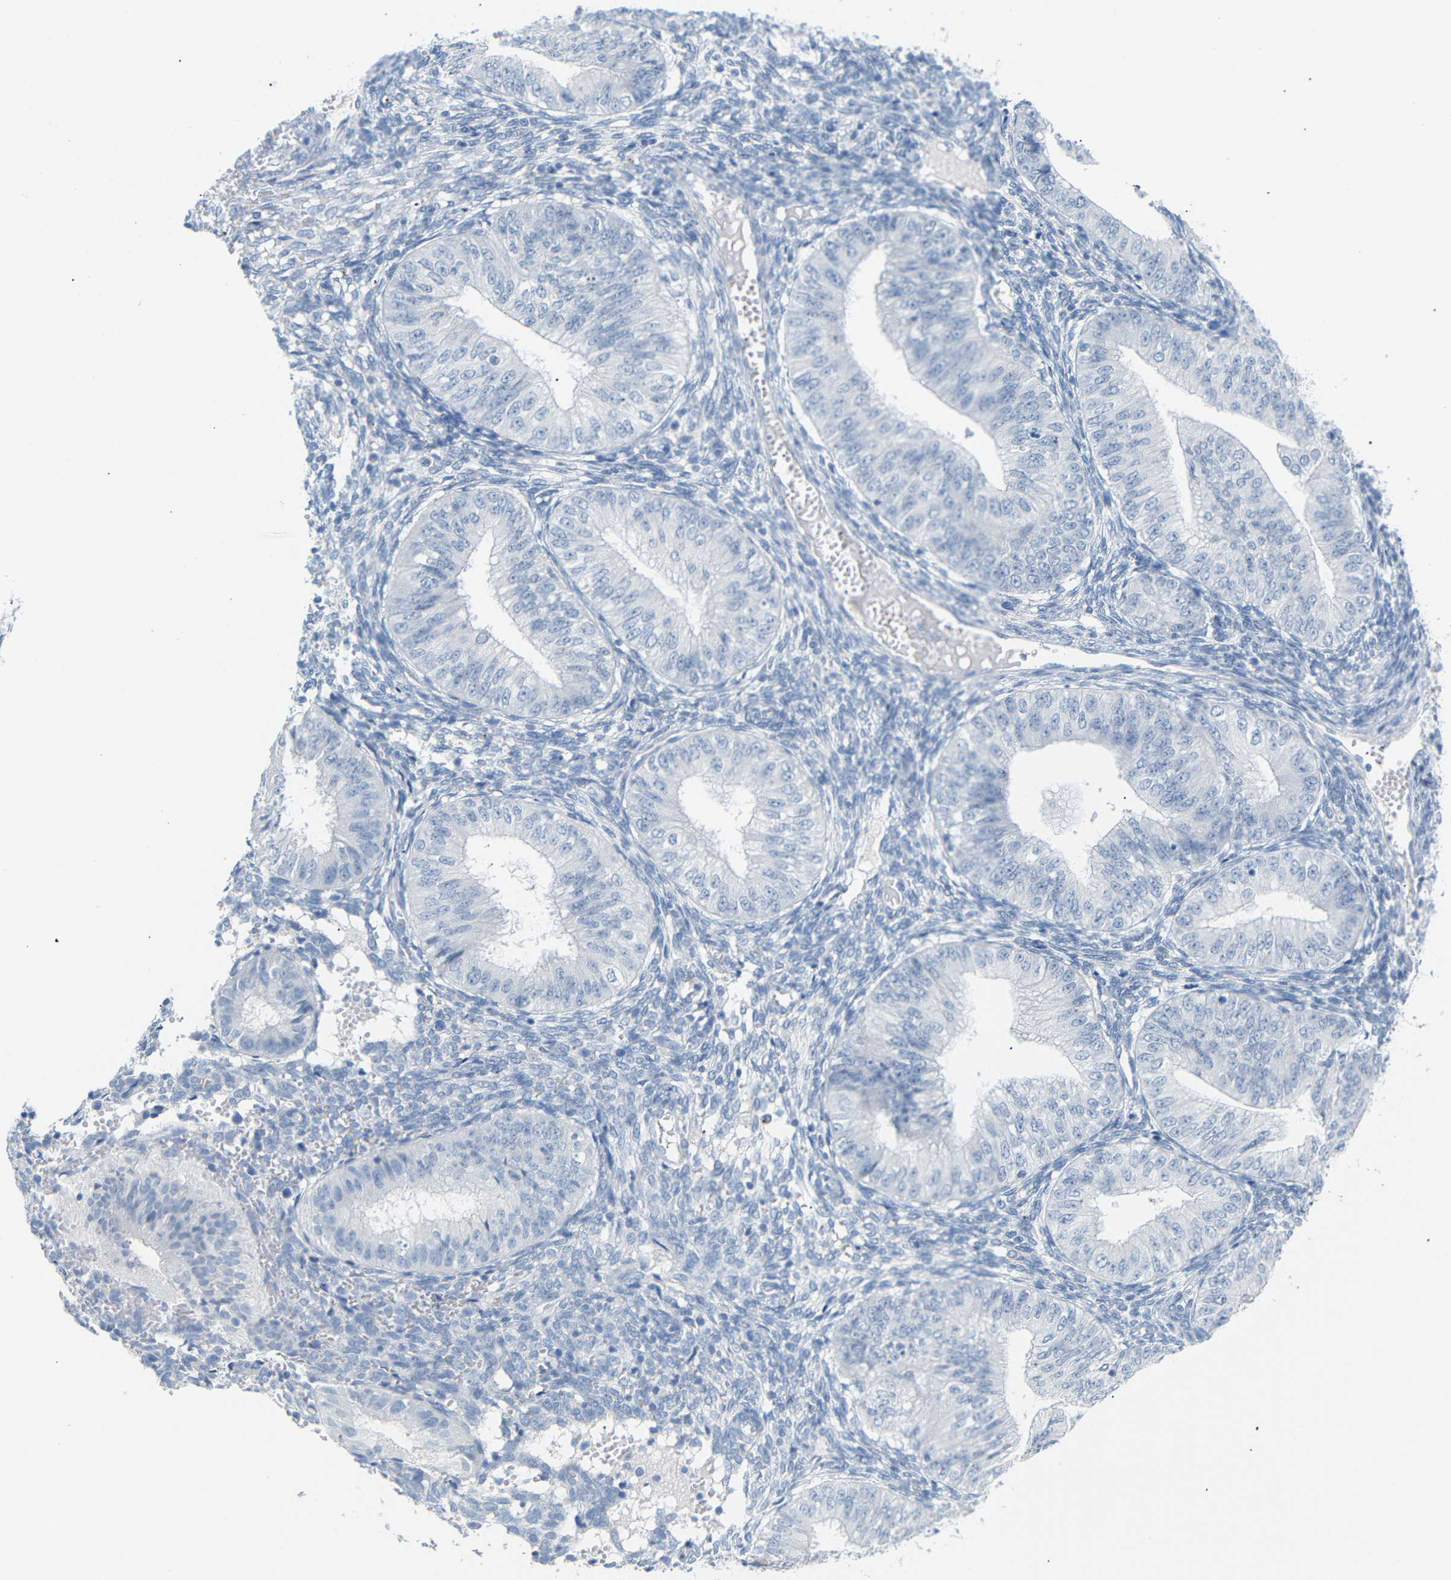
{"staining": {"intensity": "negative", "quantity": "none", "location": "none"}, "tissue": "endometrial cancer", "cell_type": "Tumor cells", "image_type": "cancer", "snomed": [{"axis": "morphology", "description": "Normal tissue, NOS"}, {"axis": "morphology", "description": "Adenocarcinoma, NOS"}, {"axis": "topography", "description": "Endometrium"}], "caption": "Immunohistochemistry photomicrograph of neoplastic tissue: endometrial cancer (adenocarcinoma) stained with DAB (3,3'-diaminobenzidine) displays no significant protein staining in tumor cells.", "gene": "OPN1SW", "patient": {"sex": "female", "age": 53}}